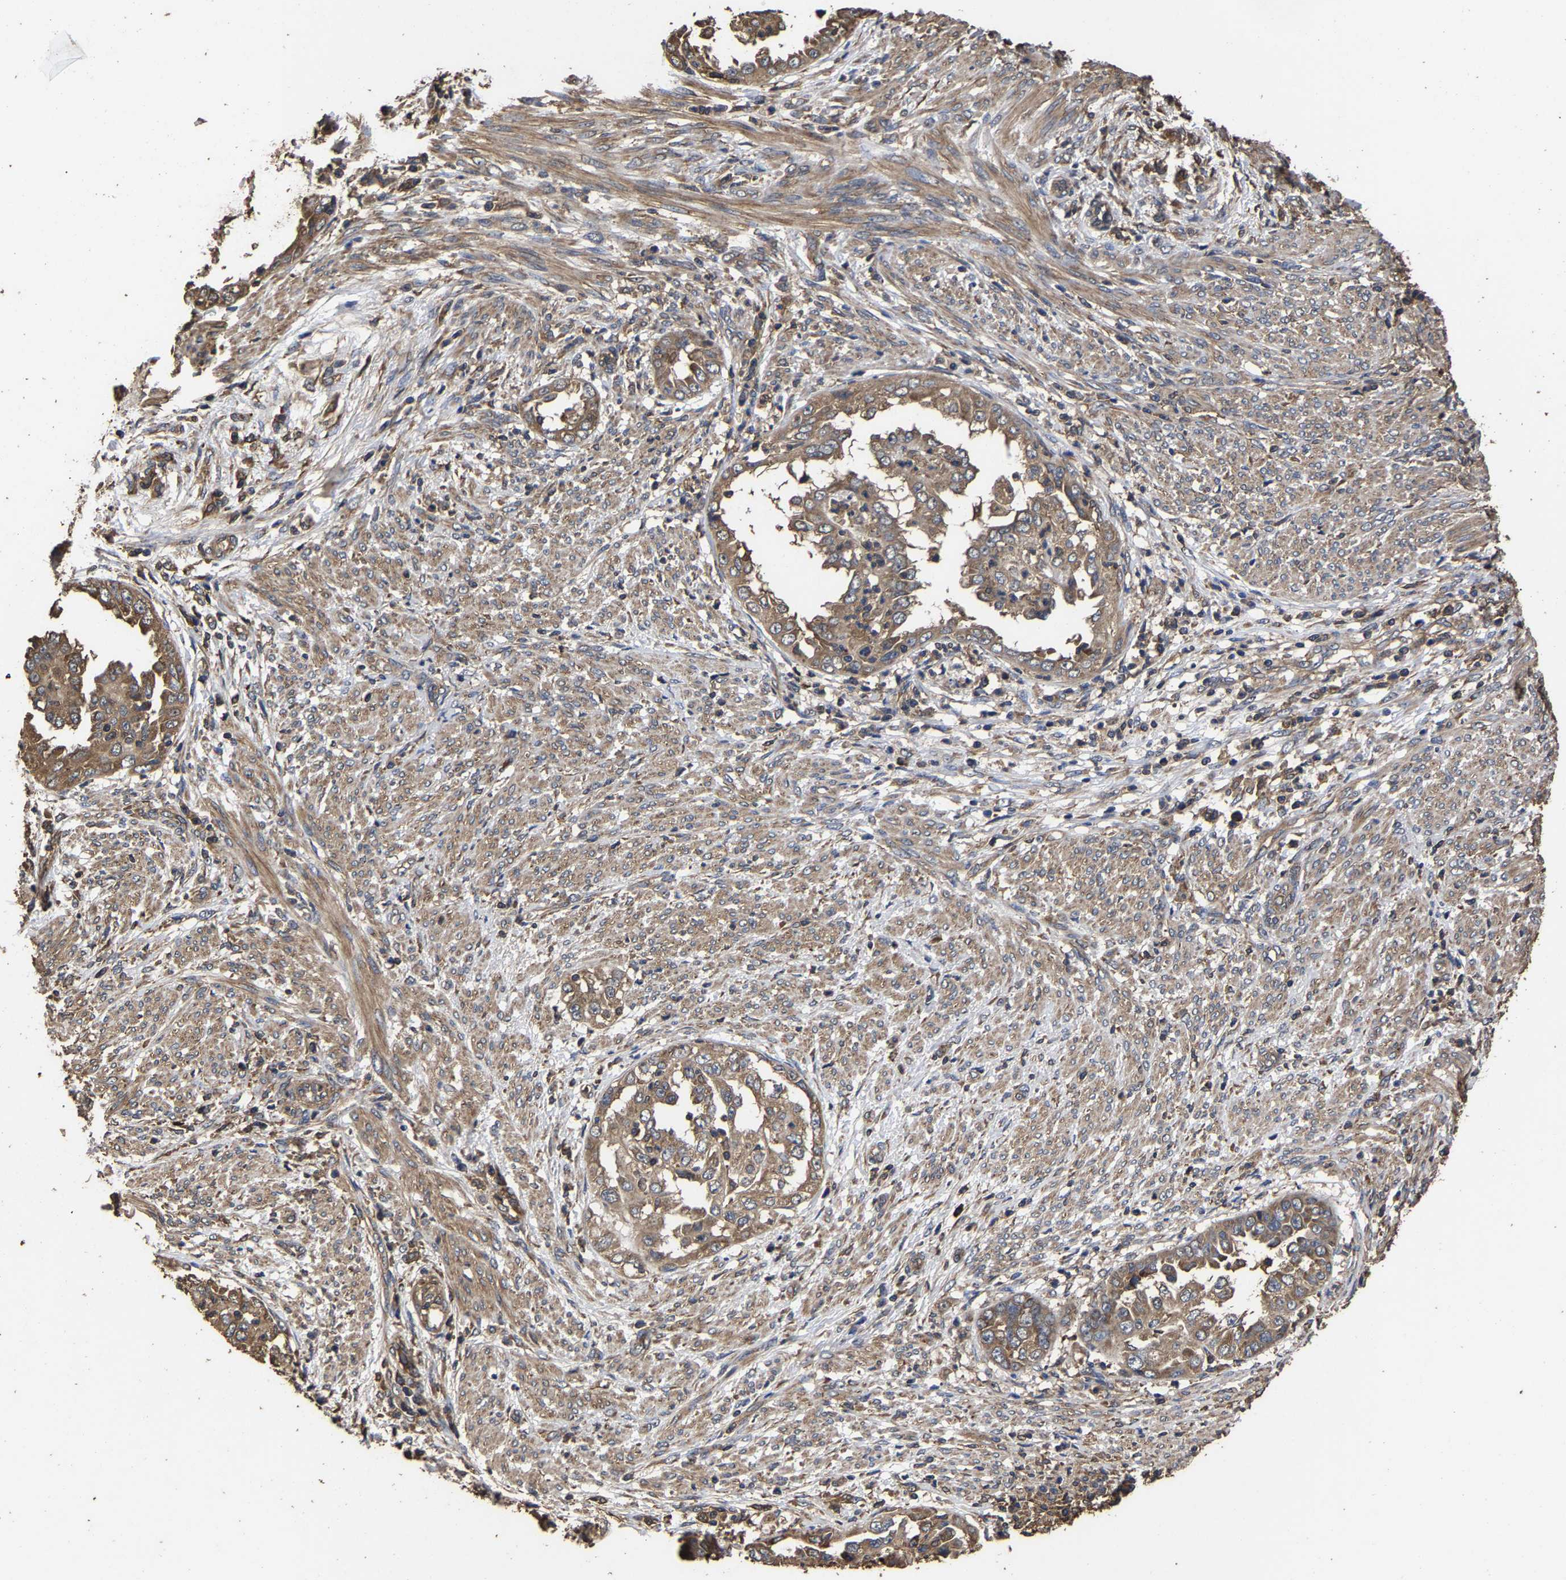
{"staining": {"intensity": "moderate", "quantity": ">75%", "location": "cytoplasmic/membranous"}, "tissue": "endometrial cancer", "cell_type": "Tumor cells", "image_type": "cancer", "snomed": [{"axis": "morphology", "description": "Adenocarcinoma, NOS"}, {"axis": "topography", "description": "Endometrium"}], "caption": "A micrograph showing moderate cytoplasmic/membranous expression in about >75% of tumor cells in endometrial cancer, as visualized by brown immunohistochemical staining.", "gene": "ITCH", "patient": {"sex": "female", "age": 85}}